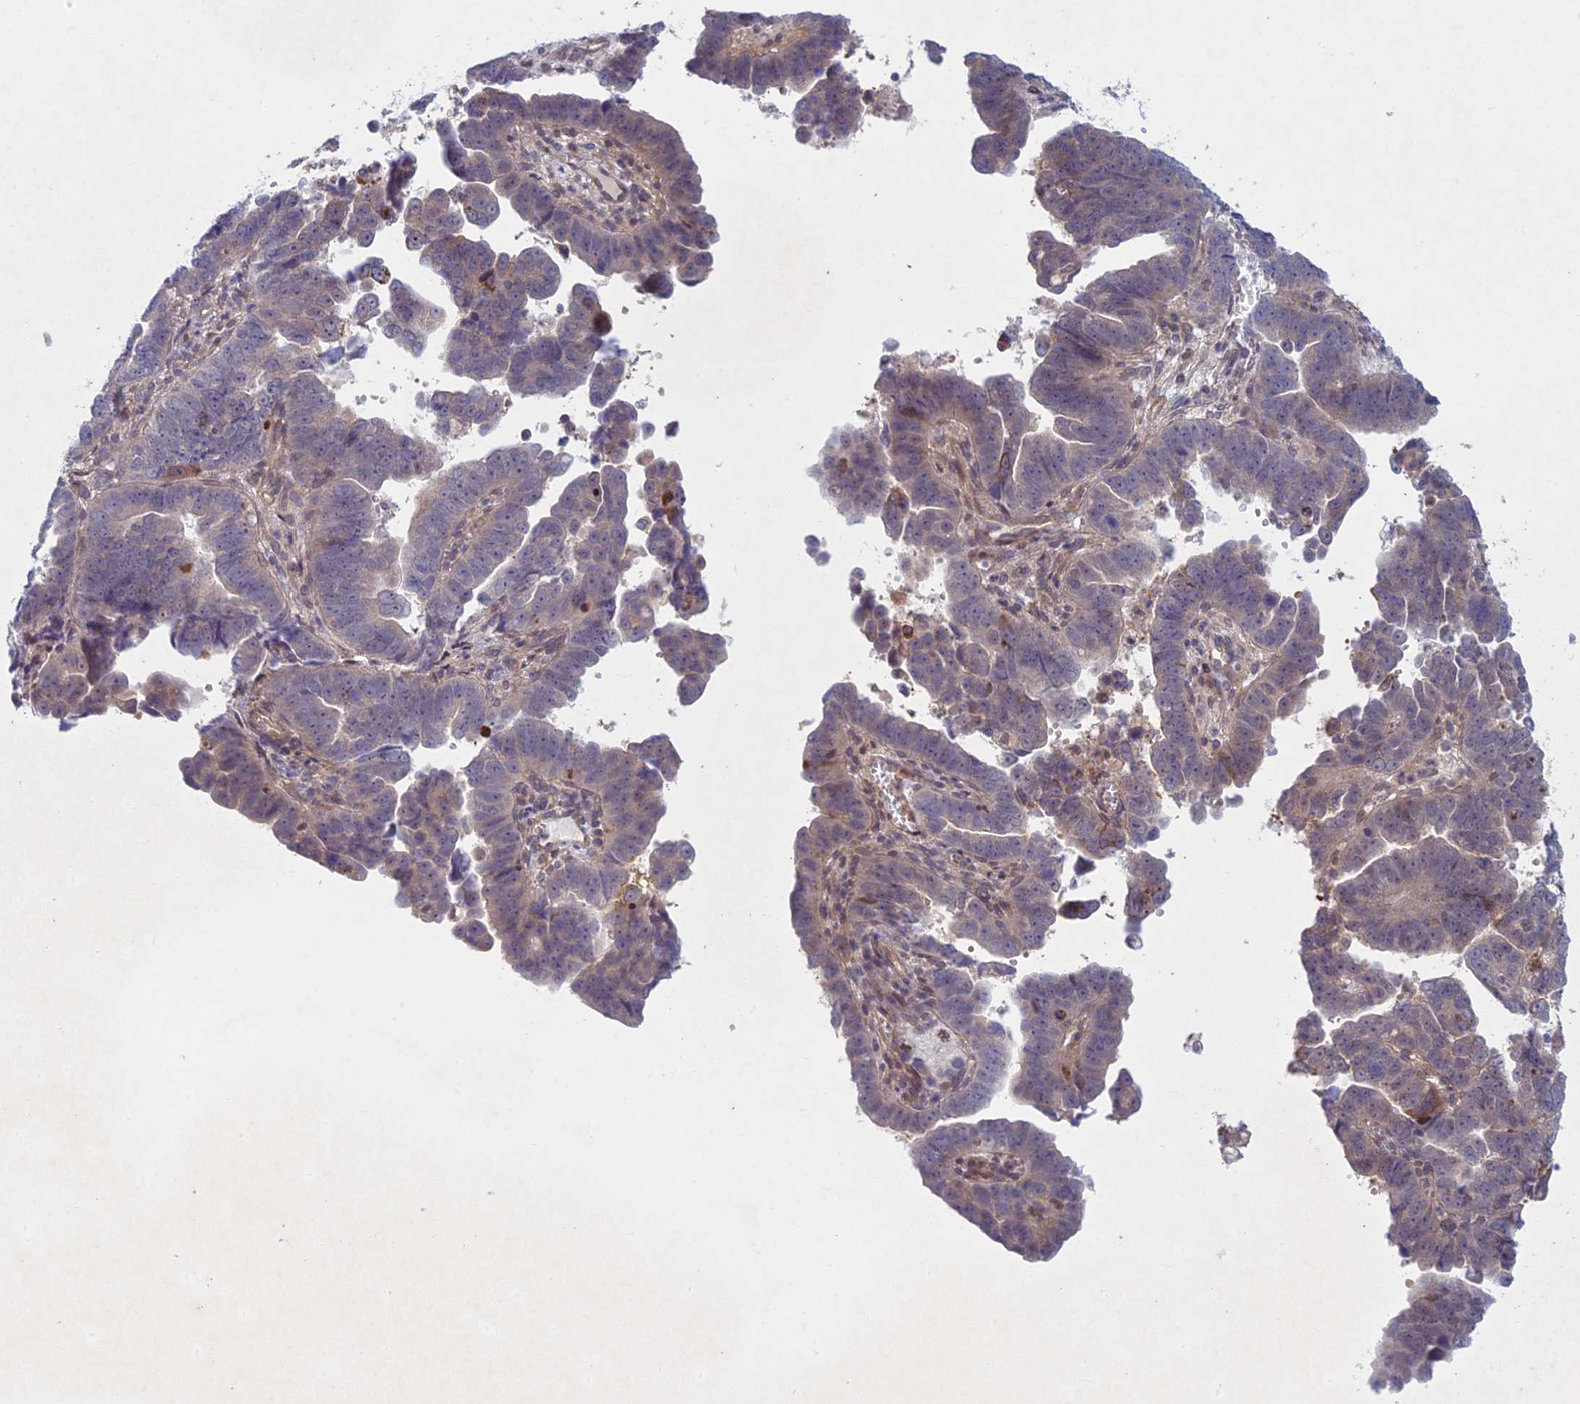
{"staining": {"intensity": "weak", "quantity": "<25%", "location": "cytoplasmic/membranous"}, "tissue": "endometrial cancer", "cell_type": "Tumor cells", "image_type": "cancer", "snomed": [{"axis": "morphology", "description": "Adenocarcinoma, NOS"}, {"axis": "topography", "description": "Endometrium"}], "caption": "Tumor cells are negative for brown protein staining in endometrial cancer (adenocarcinoma). (DAB immunohistochemistry visualized using brightfield microscopy, high magnification).", "gene": "PTHLH", "patient": {"sex": "female", "age": 75}}